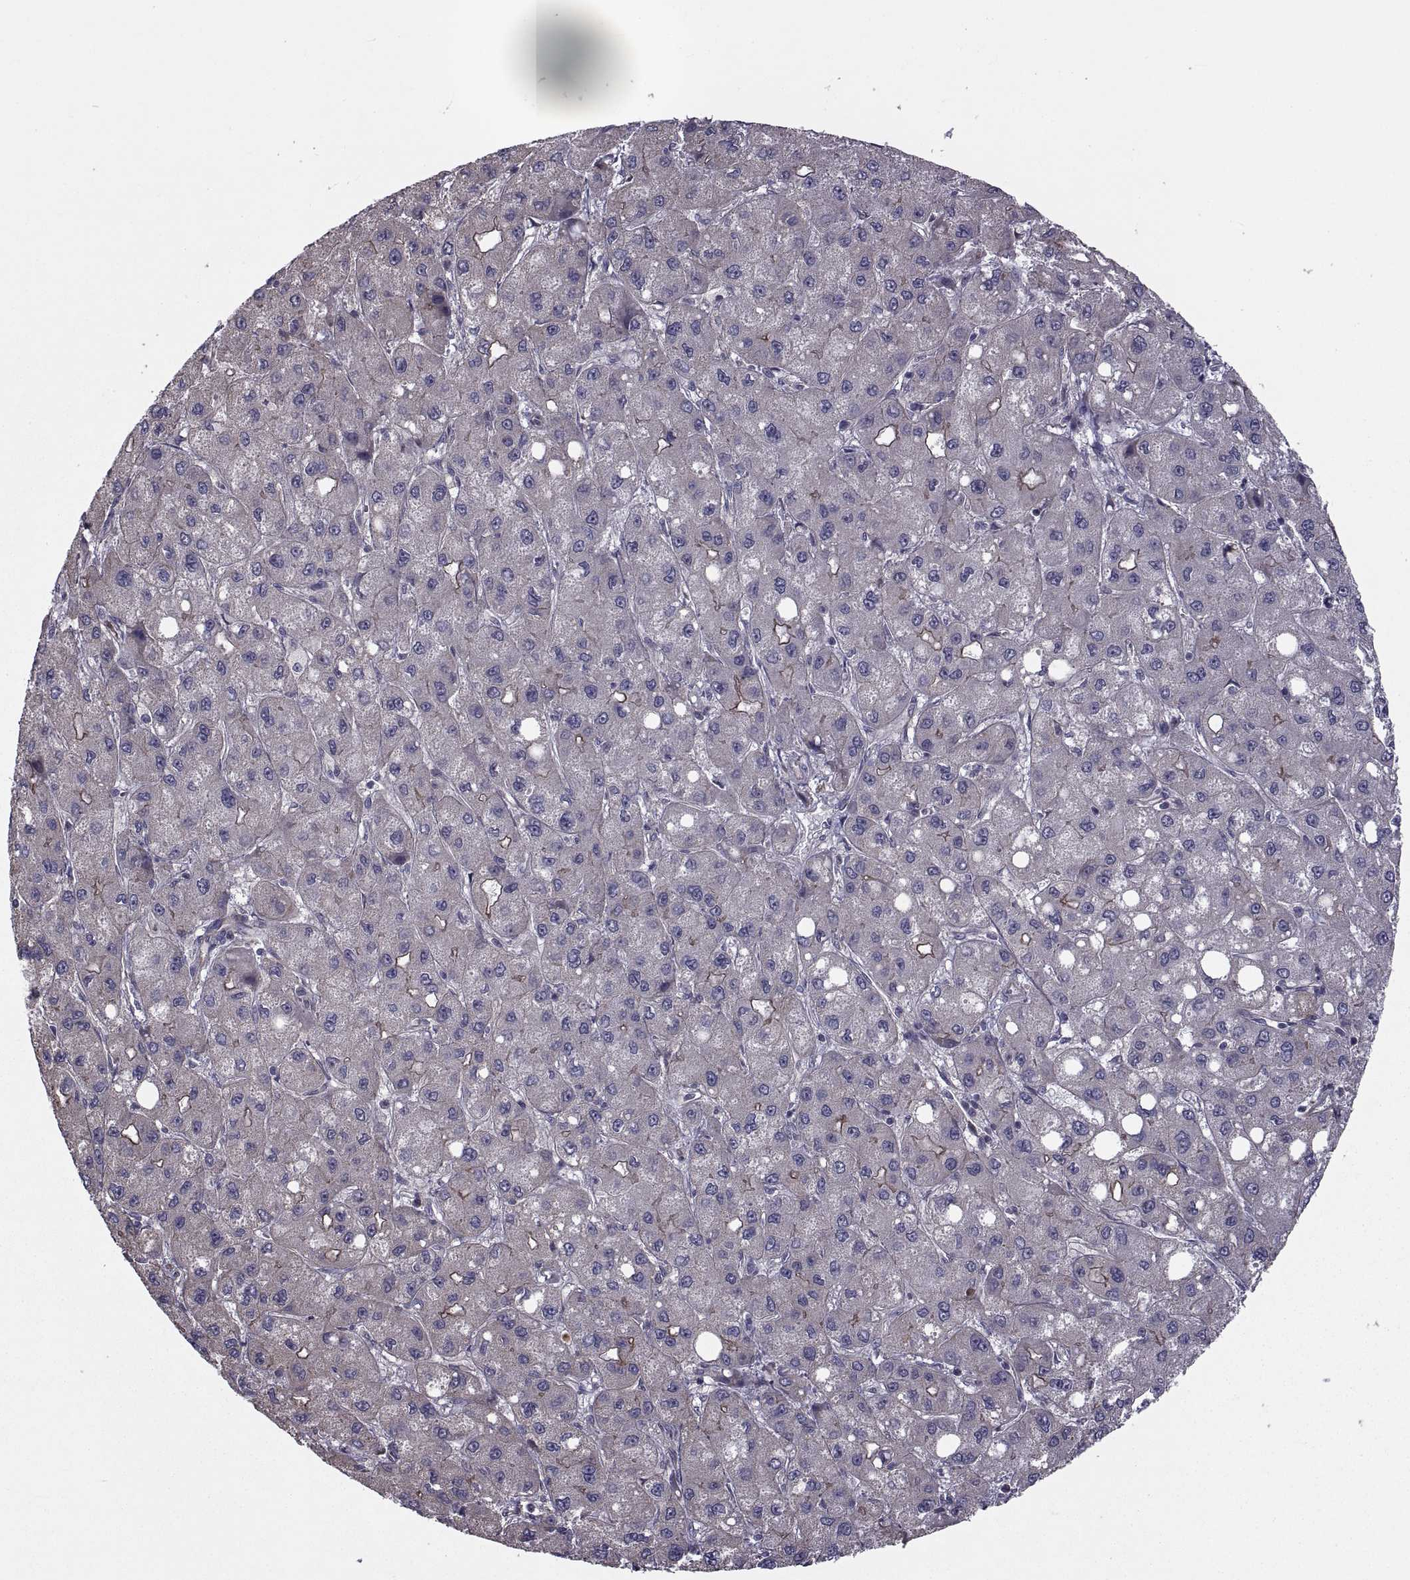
{"staining": {"intensity": "moderate", "quantity": "<25%", "location": "cytoplasmic/membranous"}, "tissue": "liver cancer", "cell_type": "Tumor cells", "image_type": "cancer", "snomed": [{"axis": "morphology", "description": "Carcinoma, Hepatocellular, NOS"}, {"axis": "topography", "description": "Liver"}], "caption": "Protein expression by immunohistochemistry (IHC) displays moderate cytoplasmic/membranous positivity in approximately <25% of tumor cells in liver hepatocellular carcinoma. The staining is performed using DAB brown chromogen to label protein expression. The nuclei are counter-stained blue using hematoxylin.", "gene": "PMM2", "patient": {"sex": "male", "age": 73}}